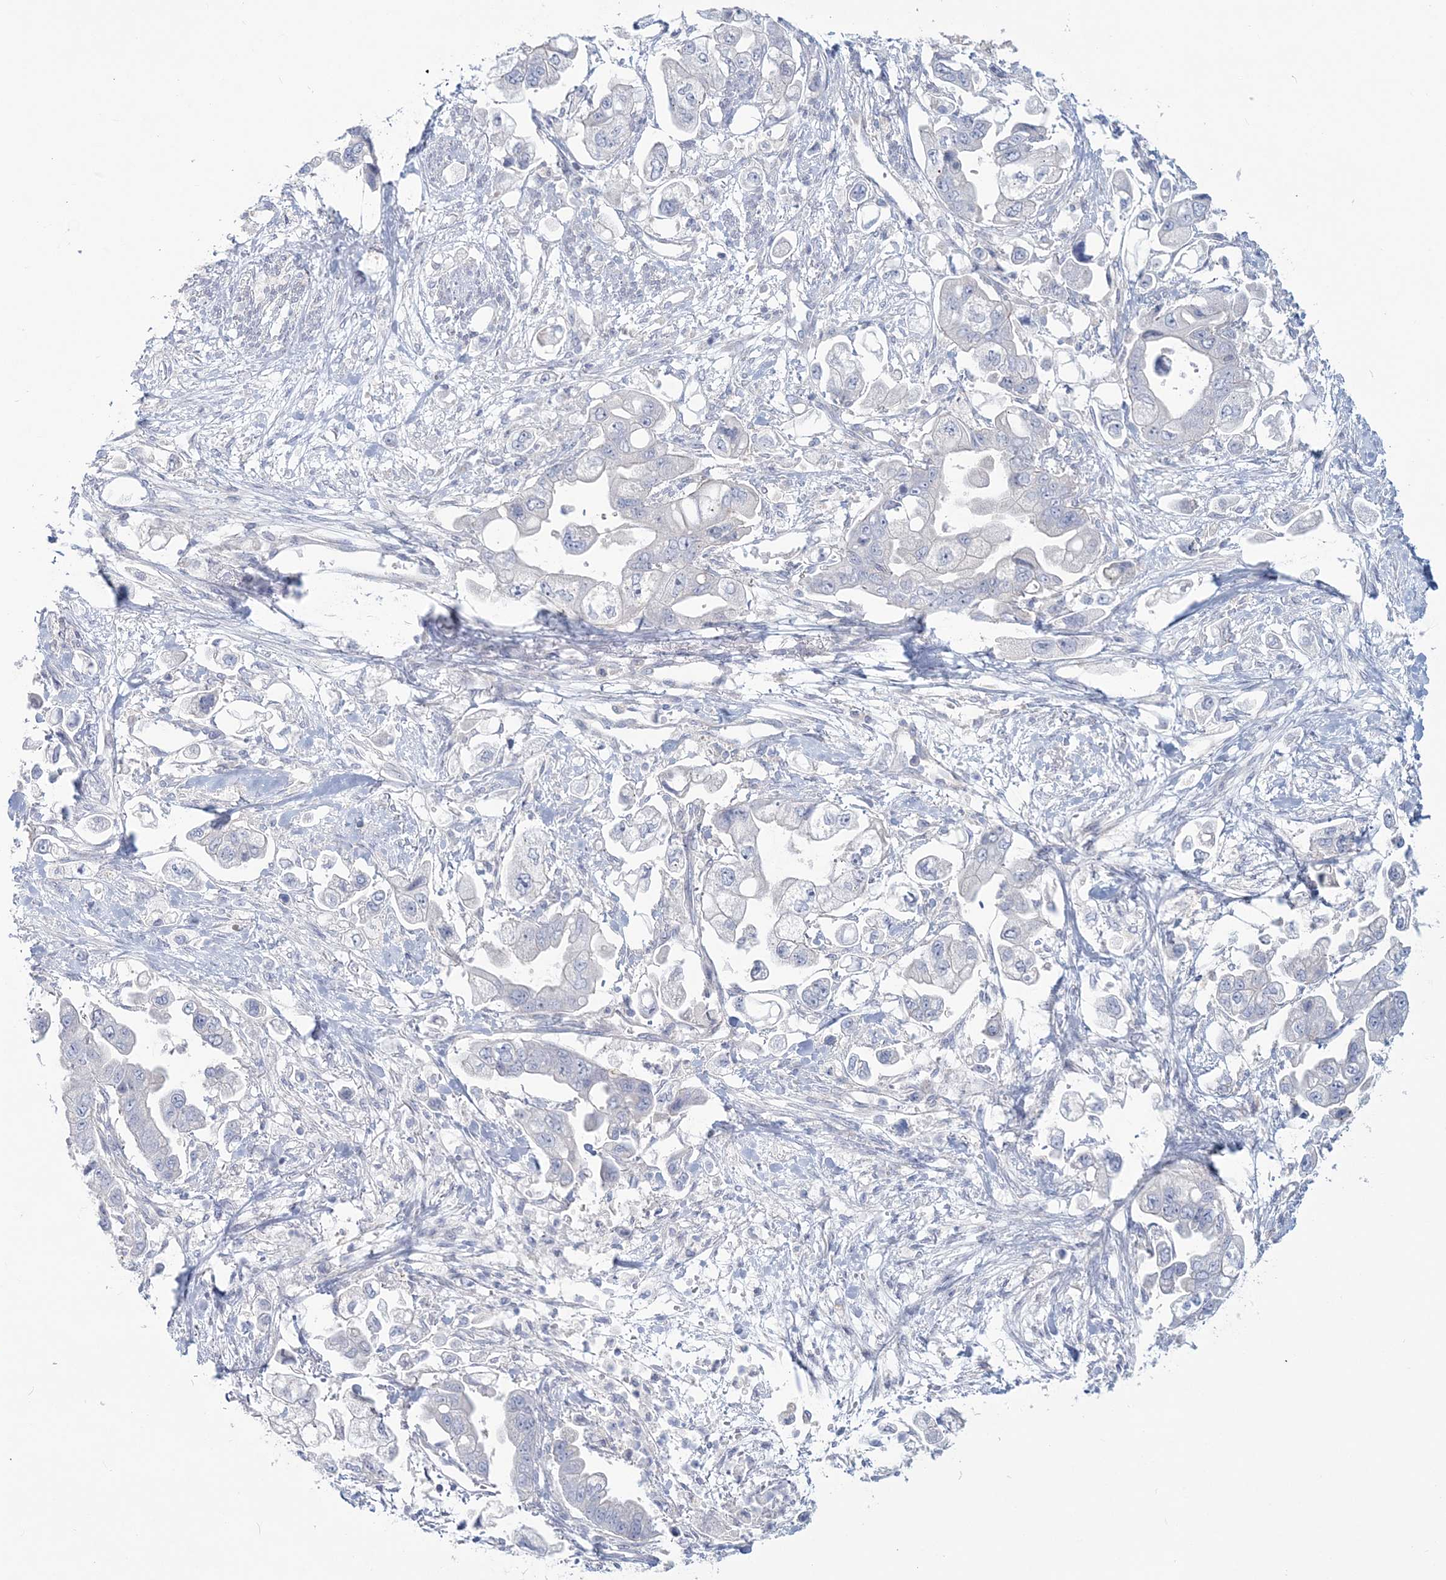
{"staining": {"intensity": "negative", "quantity": "none", "location": "none"}, "tissue": "stomach cancer", "cell_type": "Tumor cells", "image_type": "cancer", "snomed": [{"axis": "morphology", "description": "Adenocarcinoma, NOS"}, {"axis": "topography", "description": "Stomach"}], "caption": "Tumor cells are negative for brown protein staining in stomach cancer (adenocarcinoma).", "gene": "ADGB", "patient": {"sex": "male", "age": 62}}